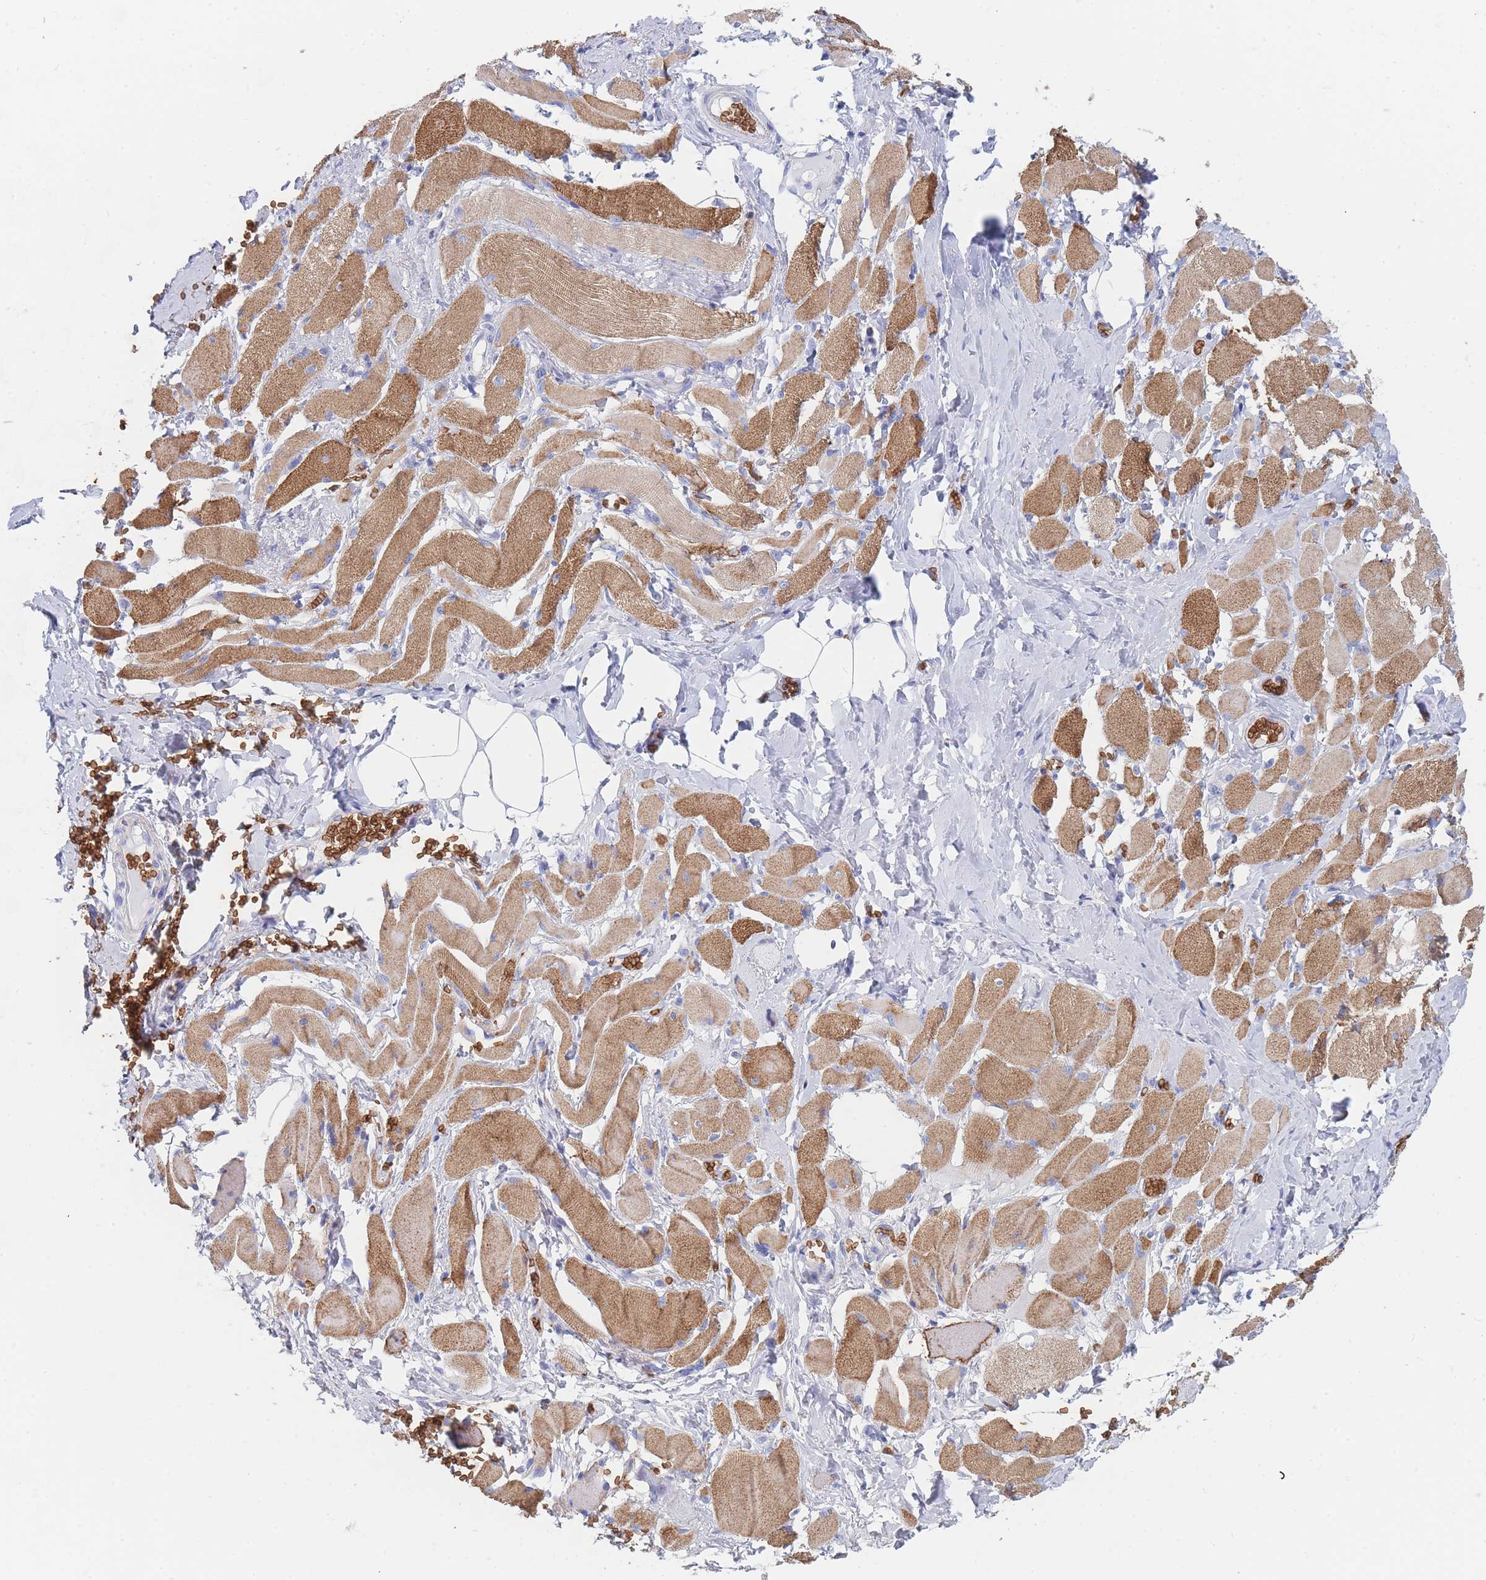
{"staining": {"intensity": "moderate", "quantity": ">75%", "location": "cytoplasmic/membranous"}, "tissue": "skeletal muscle", "cell_type": "Myocytes", "image_type": "normal", "snomed": [{"axis": "morphology", "description": "Normal tissue, NOS"}, {"axis": "morphology", "description": "Basal cell carcinoma"}, {"axis": "topography", "description": "Skeletal muscle"}], "caption": "Immunohistochemical staining of unremarkable skeletal muscle shows >75% levels of moderate cytoplasmic/membranous protein positivity in approximately >75% of myocytes.", "gene": "SLC2A1", "patient": {"sex": "female", "age": 64}}